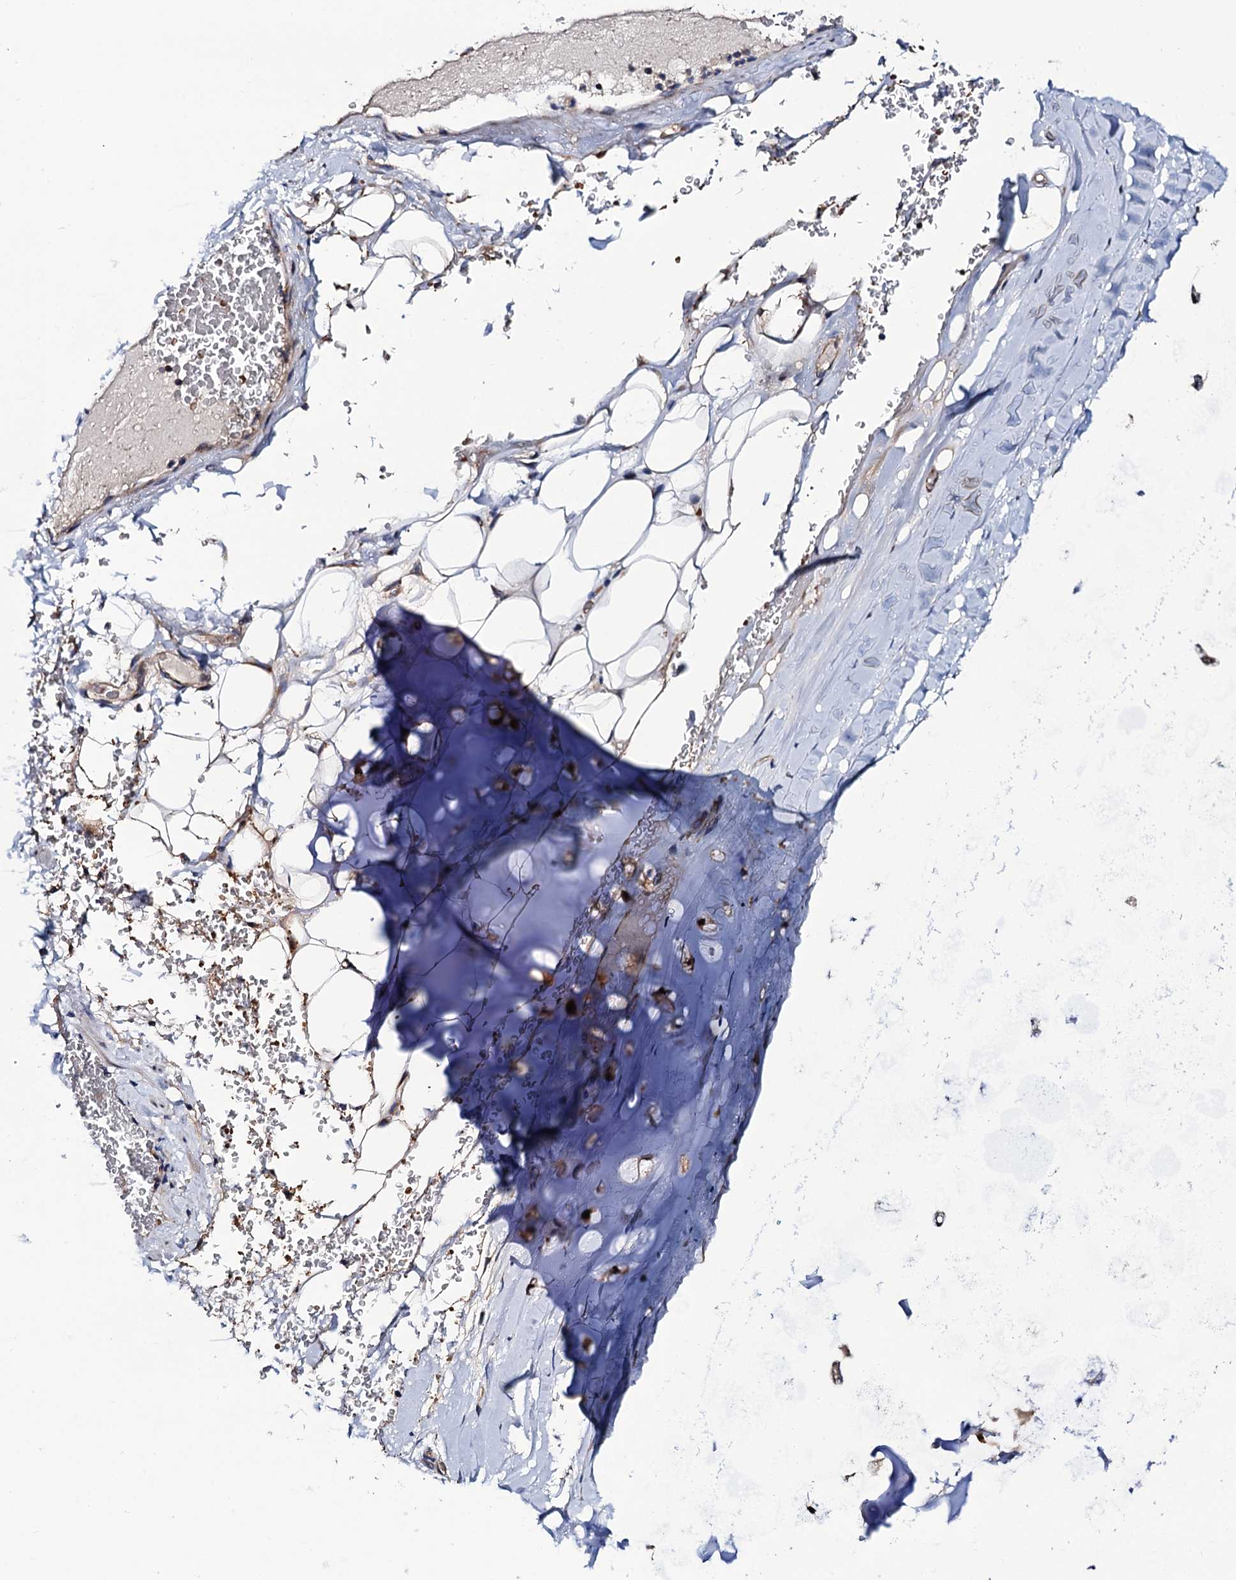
{"staining": {"intensity": "negative", "quantity": "none", "location": "none"}, "tissue": "adipose tissue", "cell_type": "Adipocytes", "image_type": "normal", "snomed": [{"axis": "morphology", "description": "Normal tissue, NOS"}, {"axis": "topography", "description": "Bronchus"}], "caption": "High power microscopy image of an immunohistochemistry (IHC) photomicrograph of unremarkable adipose tissue, revealing no significant positivity in adipocytes.", "gene": "TRMT112", "patient": {"sex": "male", "age": 66}}